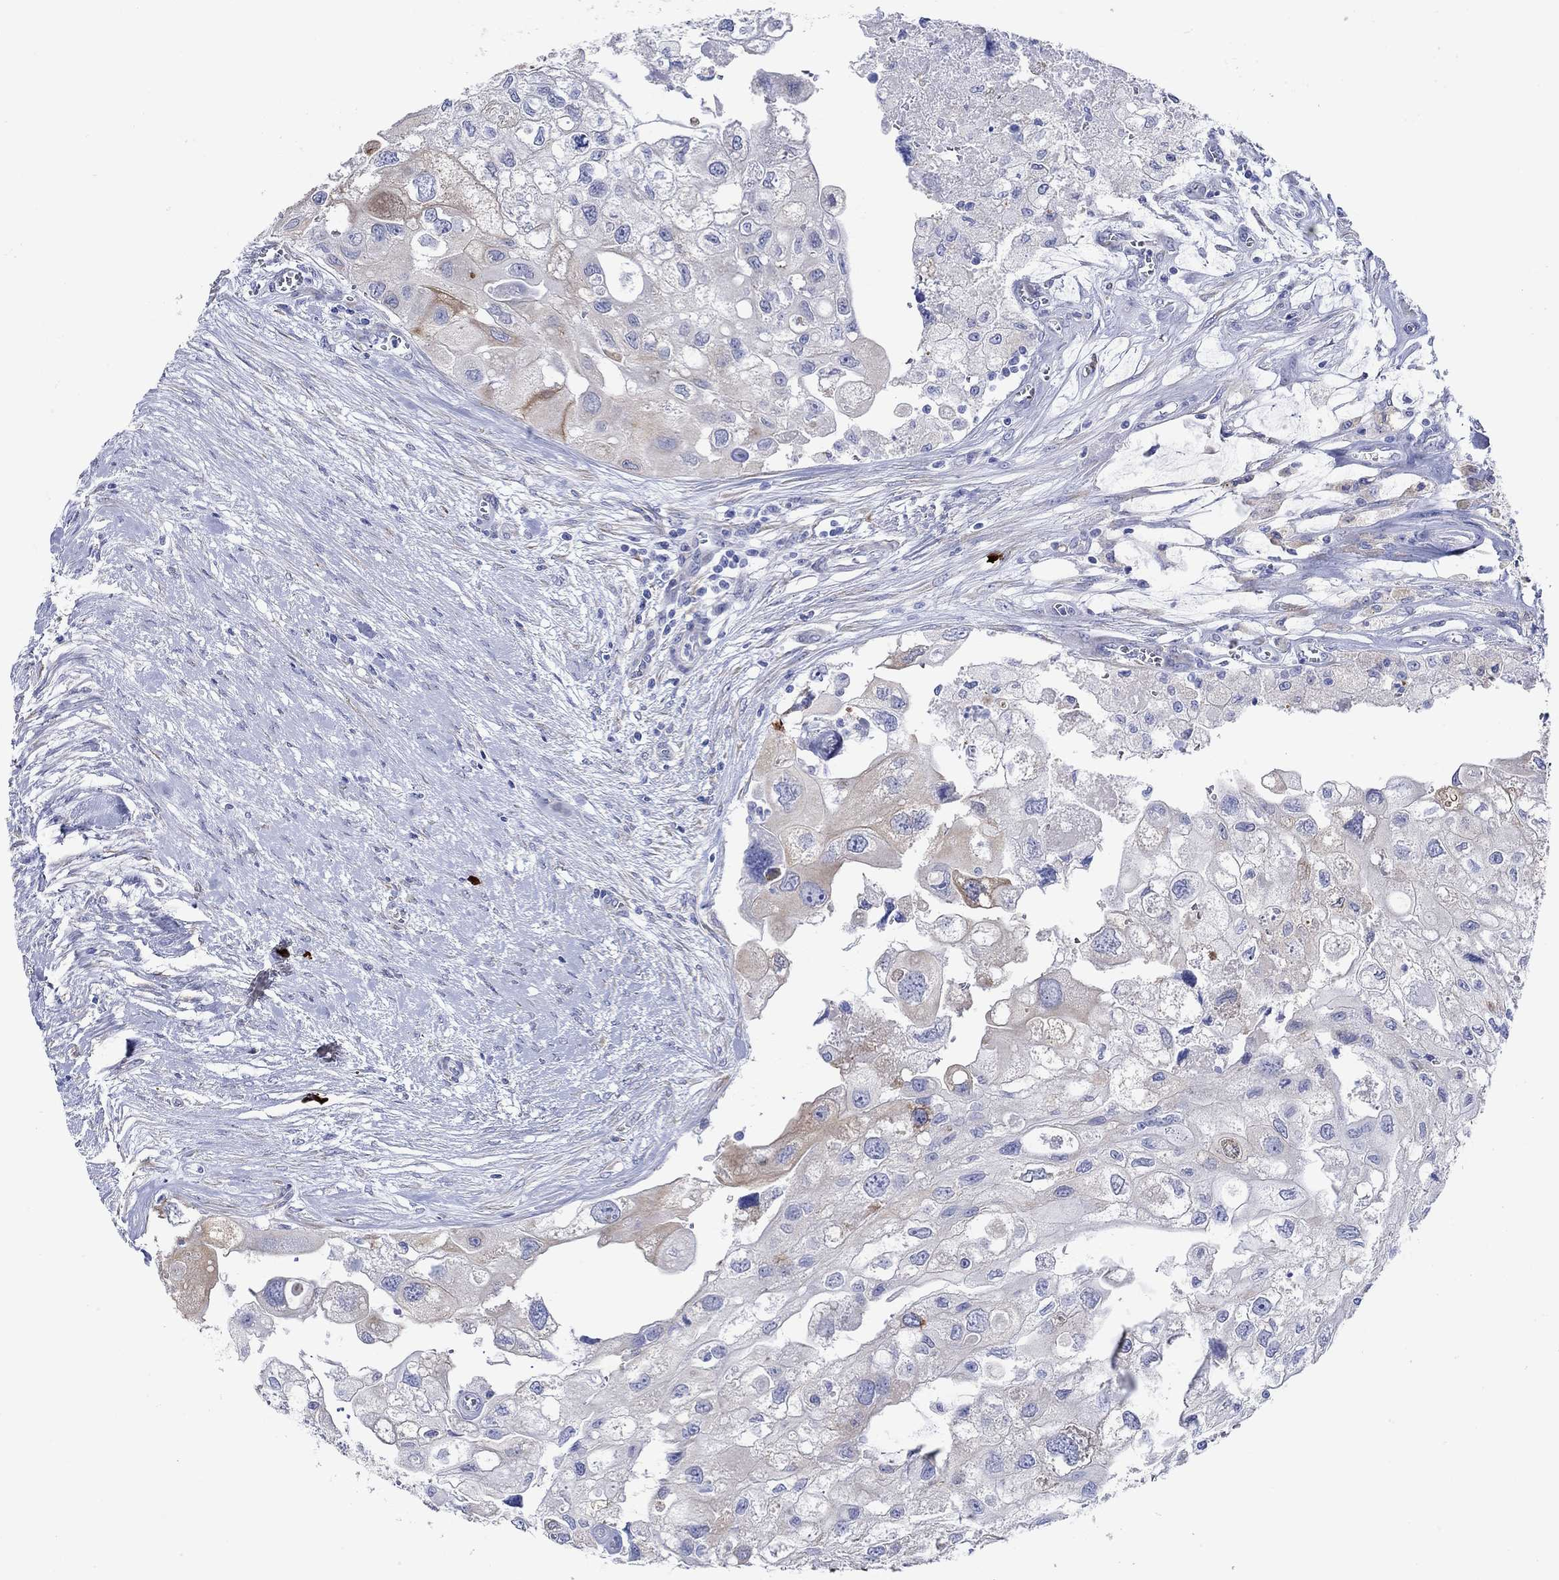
{"staining": {"intensity": "weak", "quantity": "<25%", "location": "cytoplasmic/membranous"}, "tissue": "urothelial cancer", "cell_type": "Tumor cells", "image_type": "cancer", "snomed": [{"axis": "morphology", "description": "Urothelial carcinoma, High grade"}, {"axis": "topography", "description": "Urinary bladder"}], "caption": "There is no significant expression in tumor cells of urothelial cancer.", "gene": "P2RY6", "patient": {"sex": "male", "age": 59}}